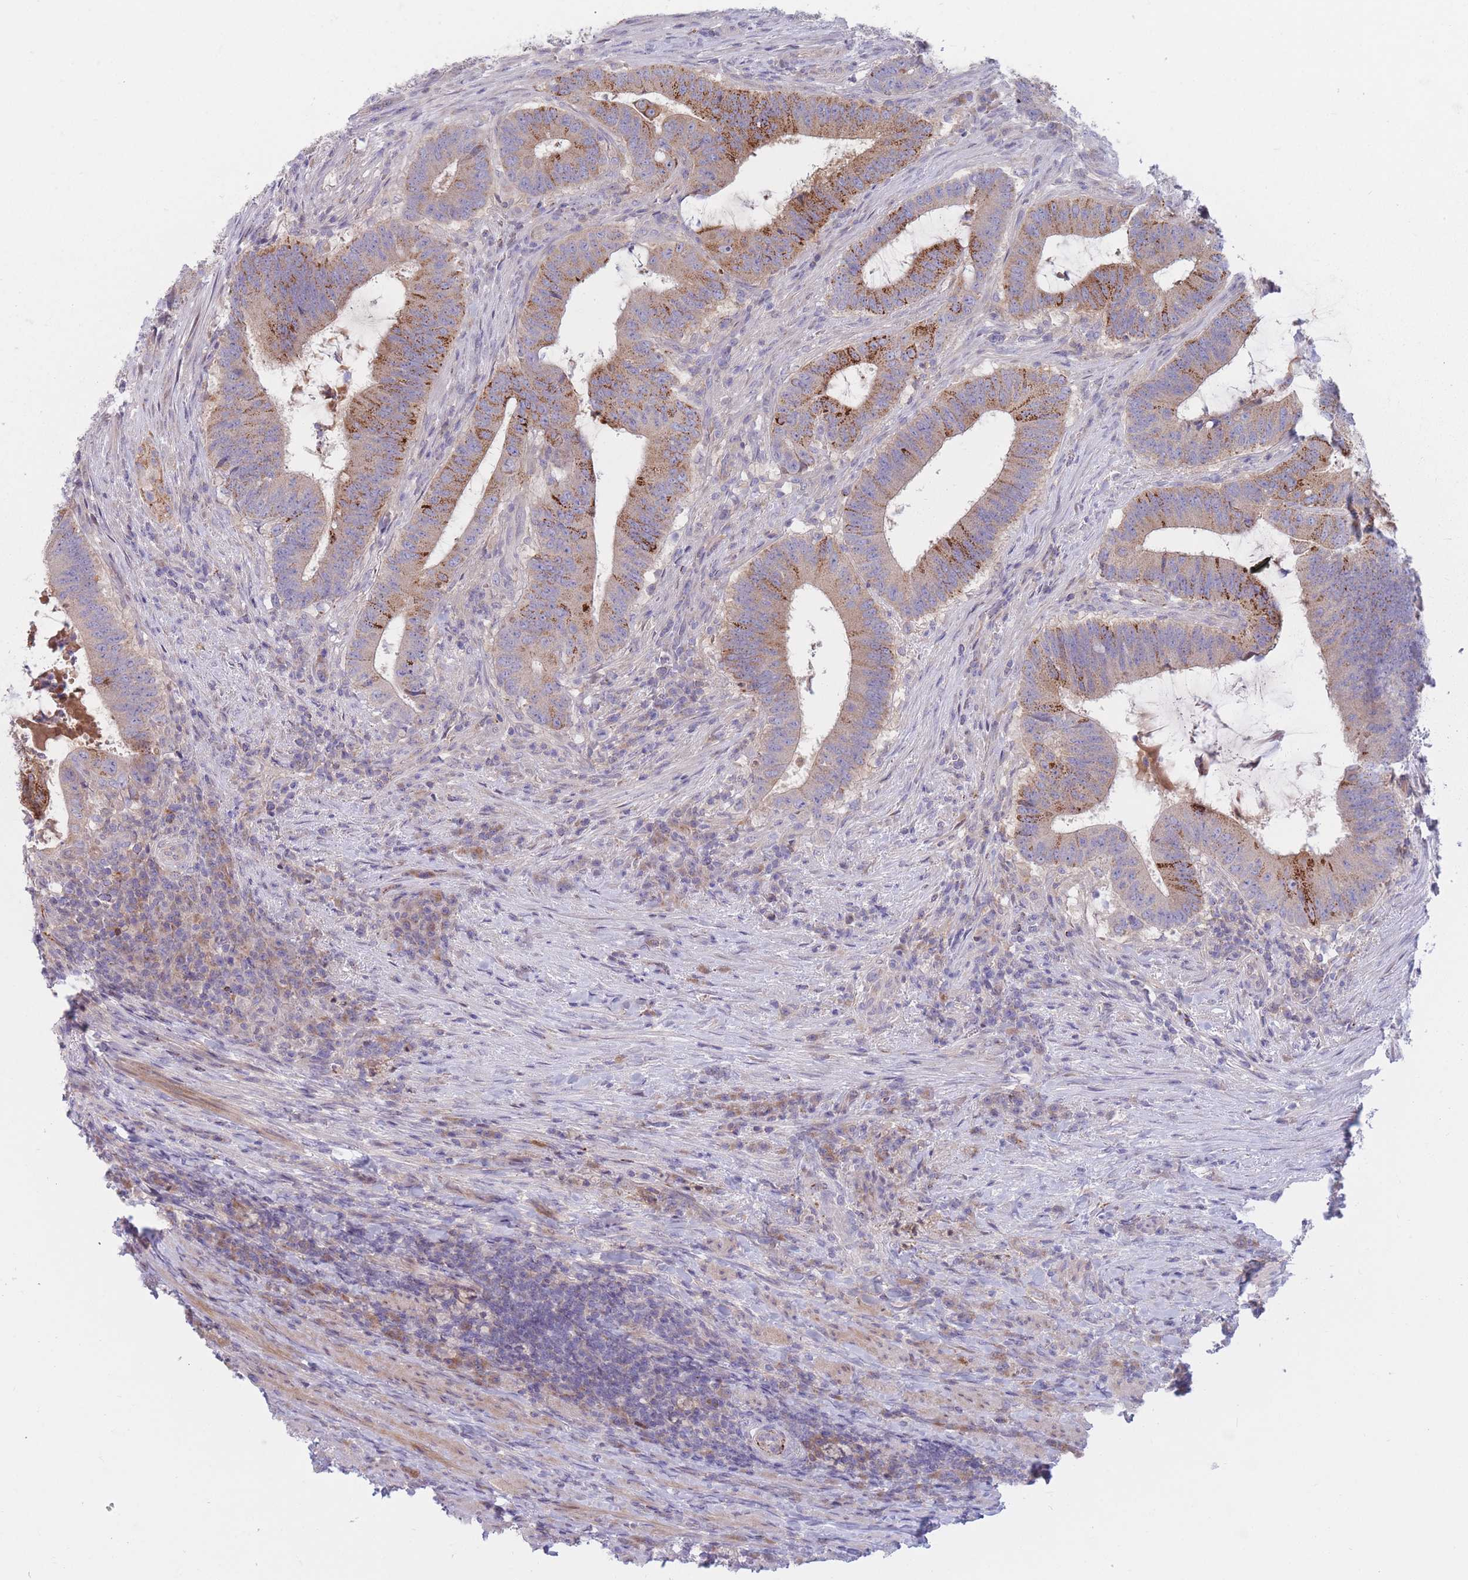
{"staining": {"intensity": "moderate", "quantity": ">75%", "location": "cytoplasmic/membranous"}, "tissue": "colorectal cancer", "cell_type": "Tumor cells", "image_type": "cancer", "snomed": [{"axis": "morphology", "description": "Adenocarcinoma, NOS"}, {"axis": "topography", "description": "Colon"}], "caption": "Protein staining shows moderate cytoplasmic/membranous positivity in approximately >75% of tumor cells in colorectal cancer. The staining was performed using DAB, with brown indicating positive protein expression. Nuclei are stained blue with hematoxylin.", "gene": "PDE4A", "patient": {"sex": "female", "age": 43}}